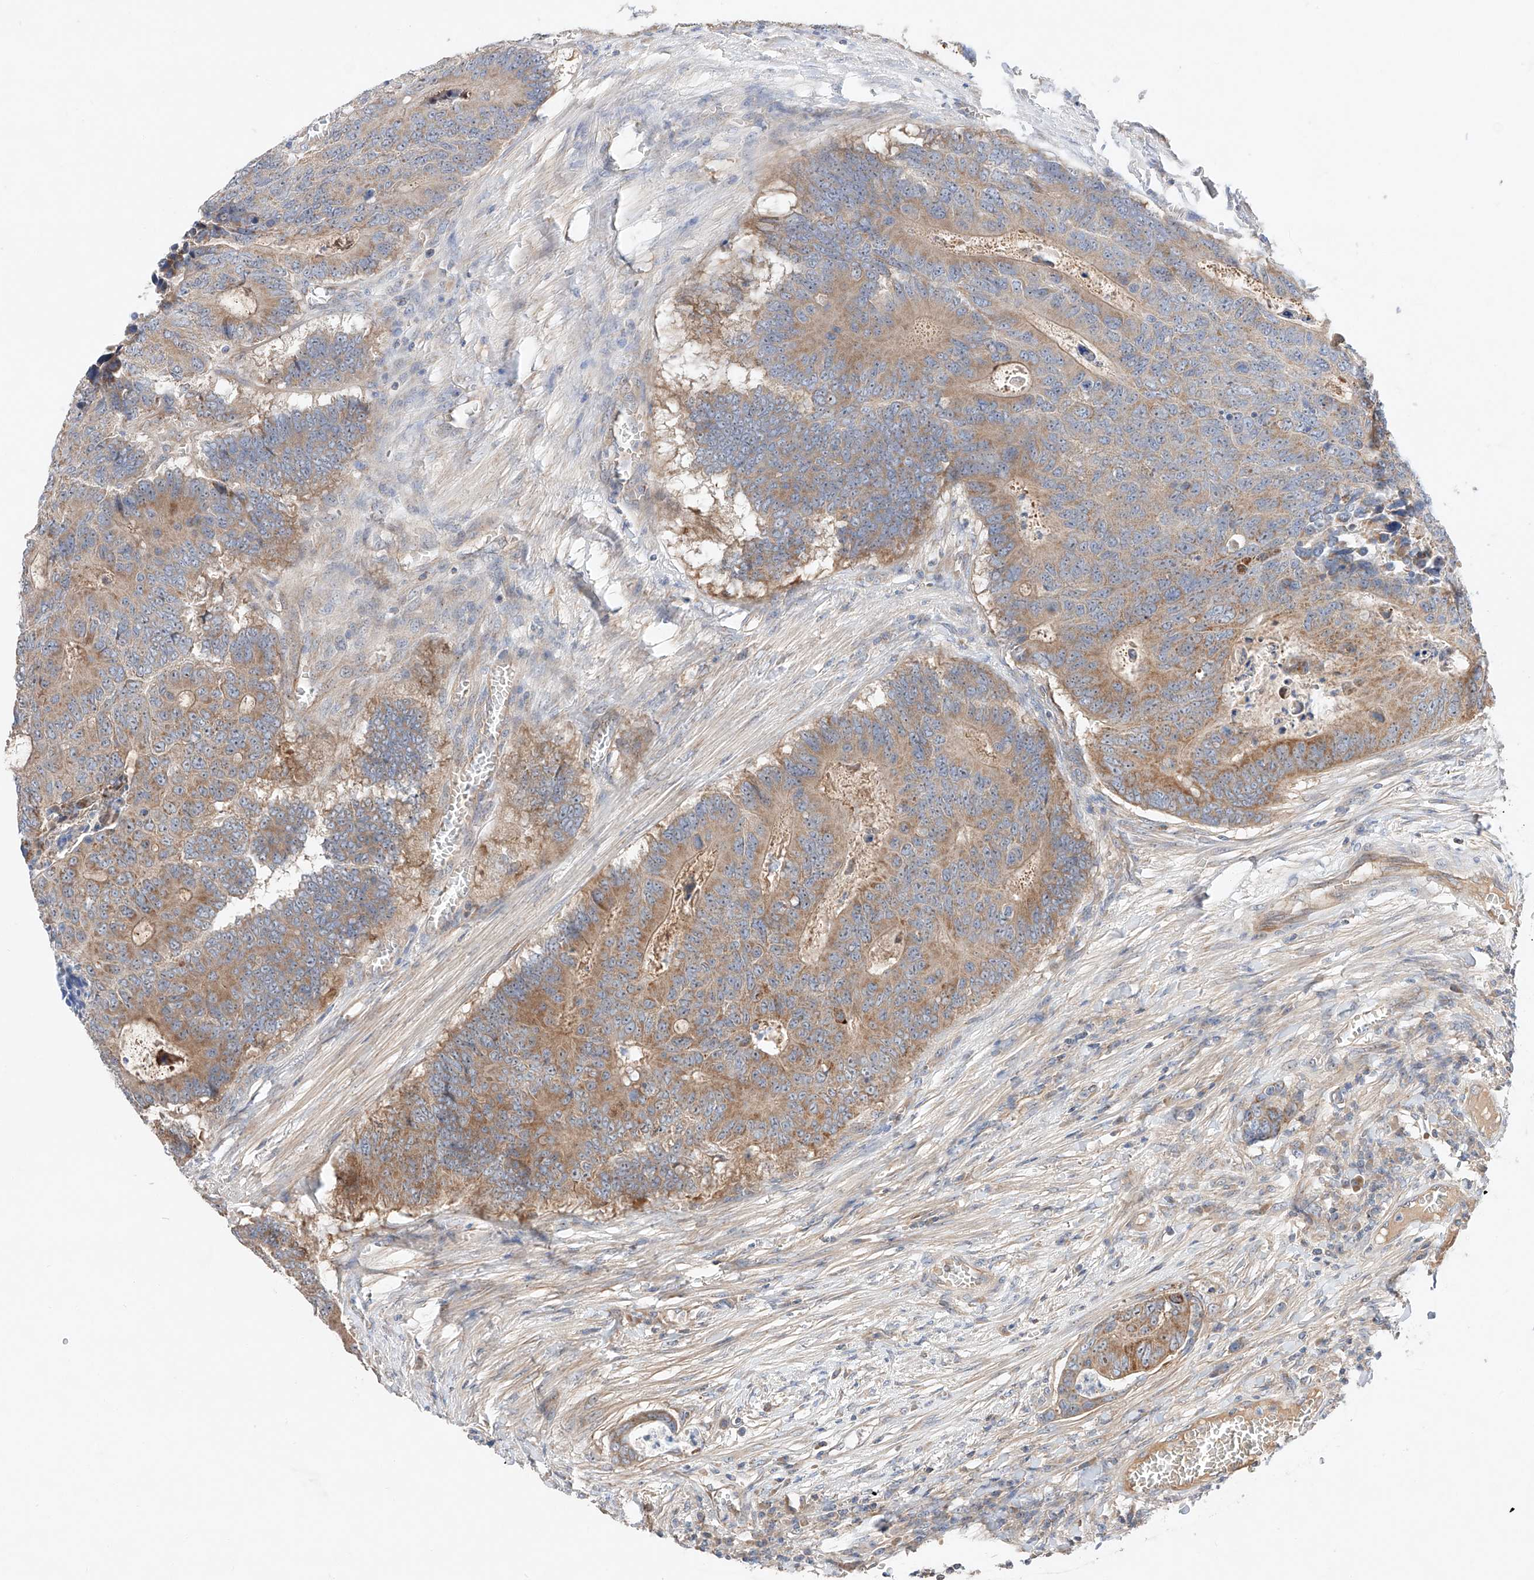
{"staining": {"intensity": "moderate", "quantity": ">75%", "location": "cytoplasmic/membranous"}, "tissue": "colorectal cancer", "cell_type": "Tumor cells", "image_type": "cancer", "snomed": [{"axis": "morphology", "description": "Adenocarcinoma, NOS"}, {"axis": "topography", "description": "Colon"}], "caption": "Tumor cells exhibit medium levels of moderate cytoplasmic/membranous positivity in about >75% of cells in colorectal cancer.", "gene": "RUSC1", "patient": {"sex": "male", "age": 87}}